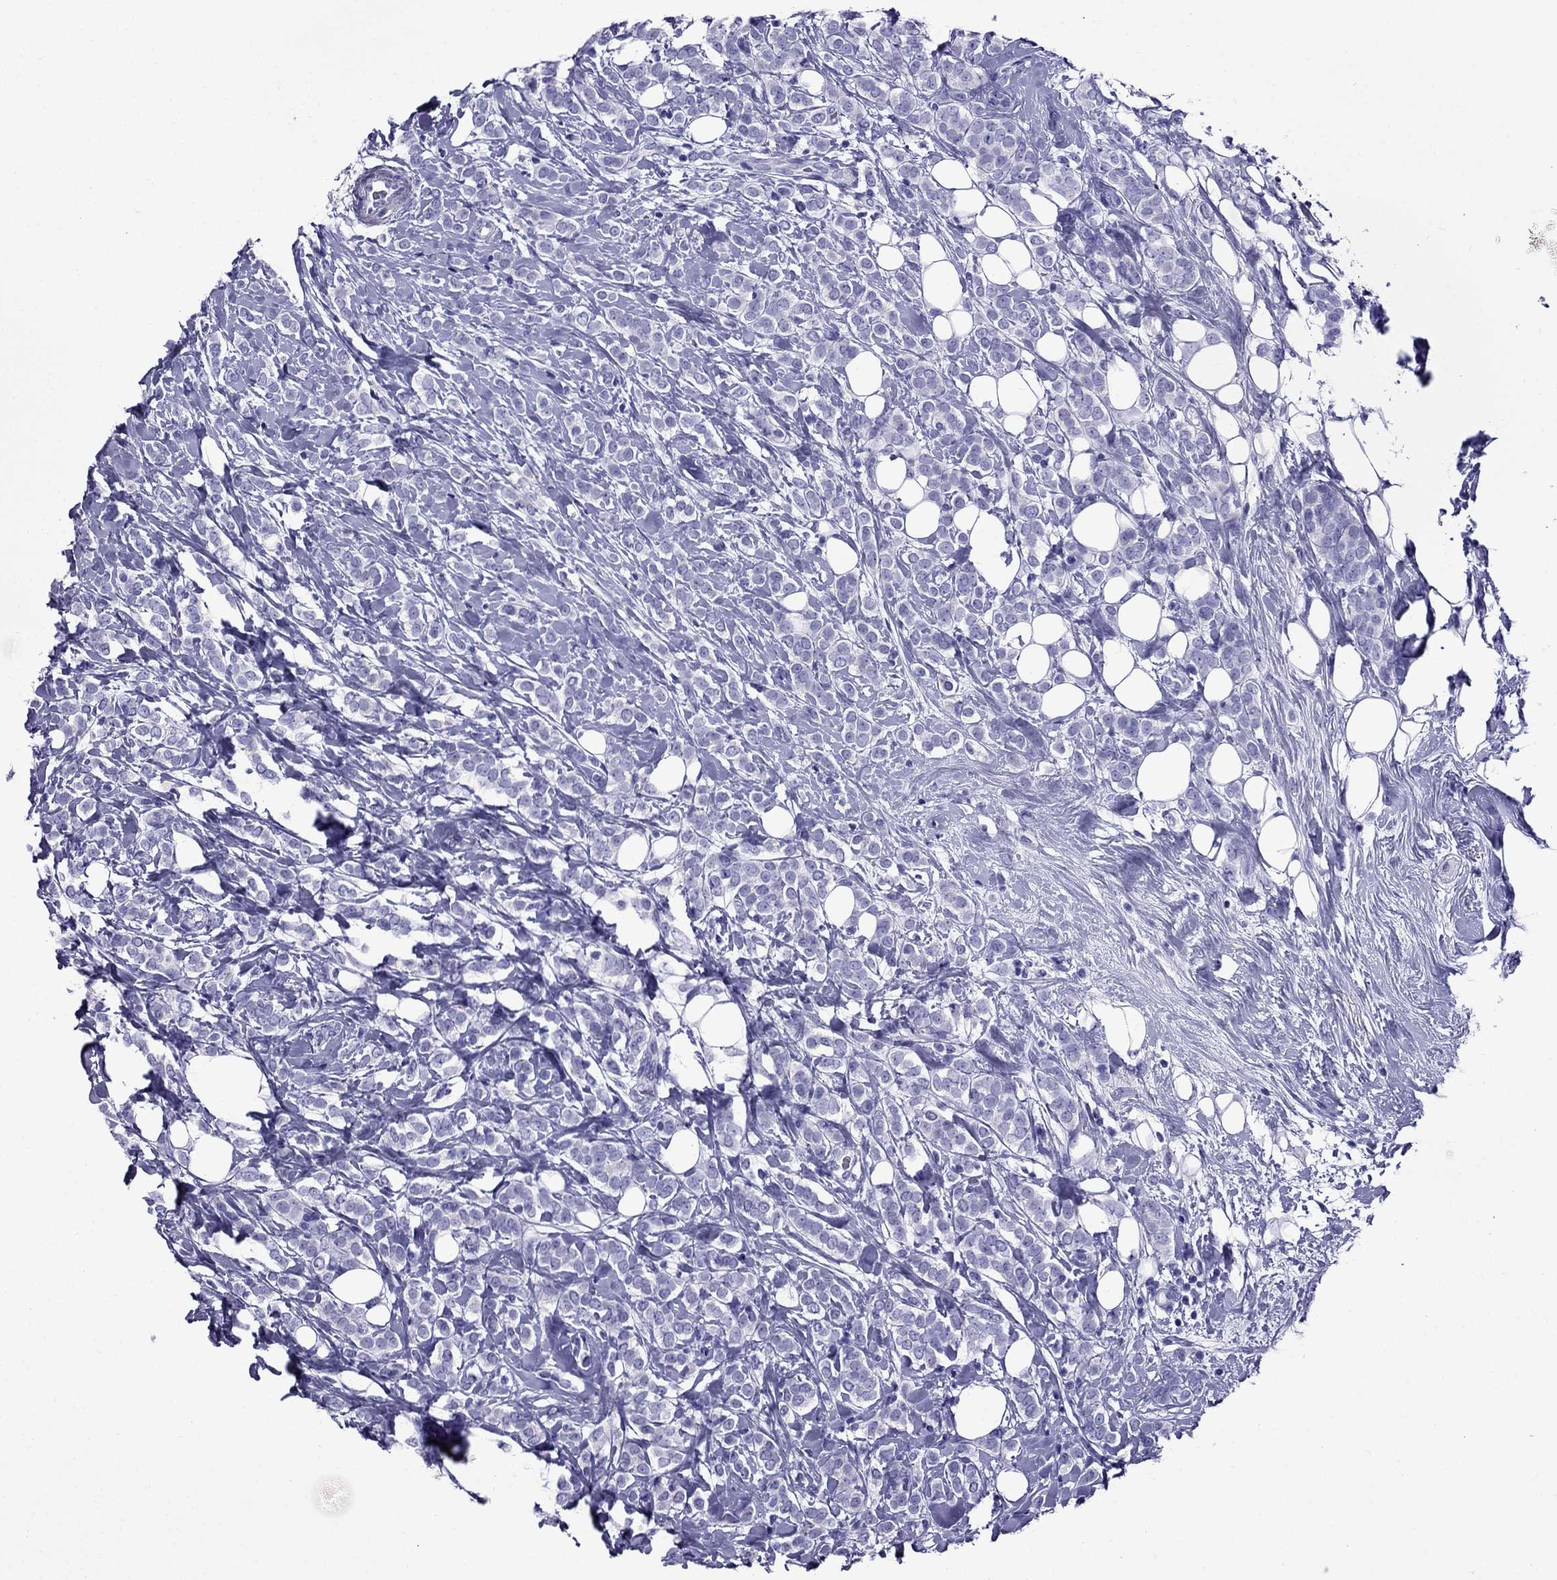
{"staining": {"intensity": "negative", "quantity": "none", "location": "none"}, "tissue": "breast cancer", "cell_type": "Tumor cells", "image_type": "cancer", "snomed": [{"axis": "morphology", "description": "Lobular carcinoma"}, {"axis": "topography", "description": "Breast"}], "caption": "Immunohistochemistry of lobular carcinoma (breast) reveals no staining in tumor cells.", "gene": "CRYBA1", "patient": {"sex": "female", "age": 49}}